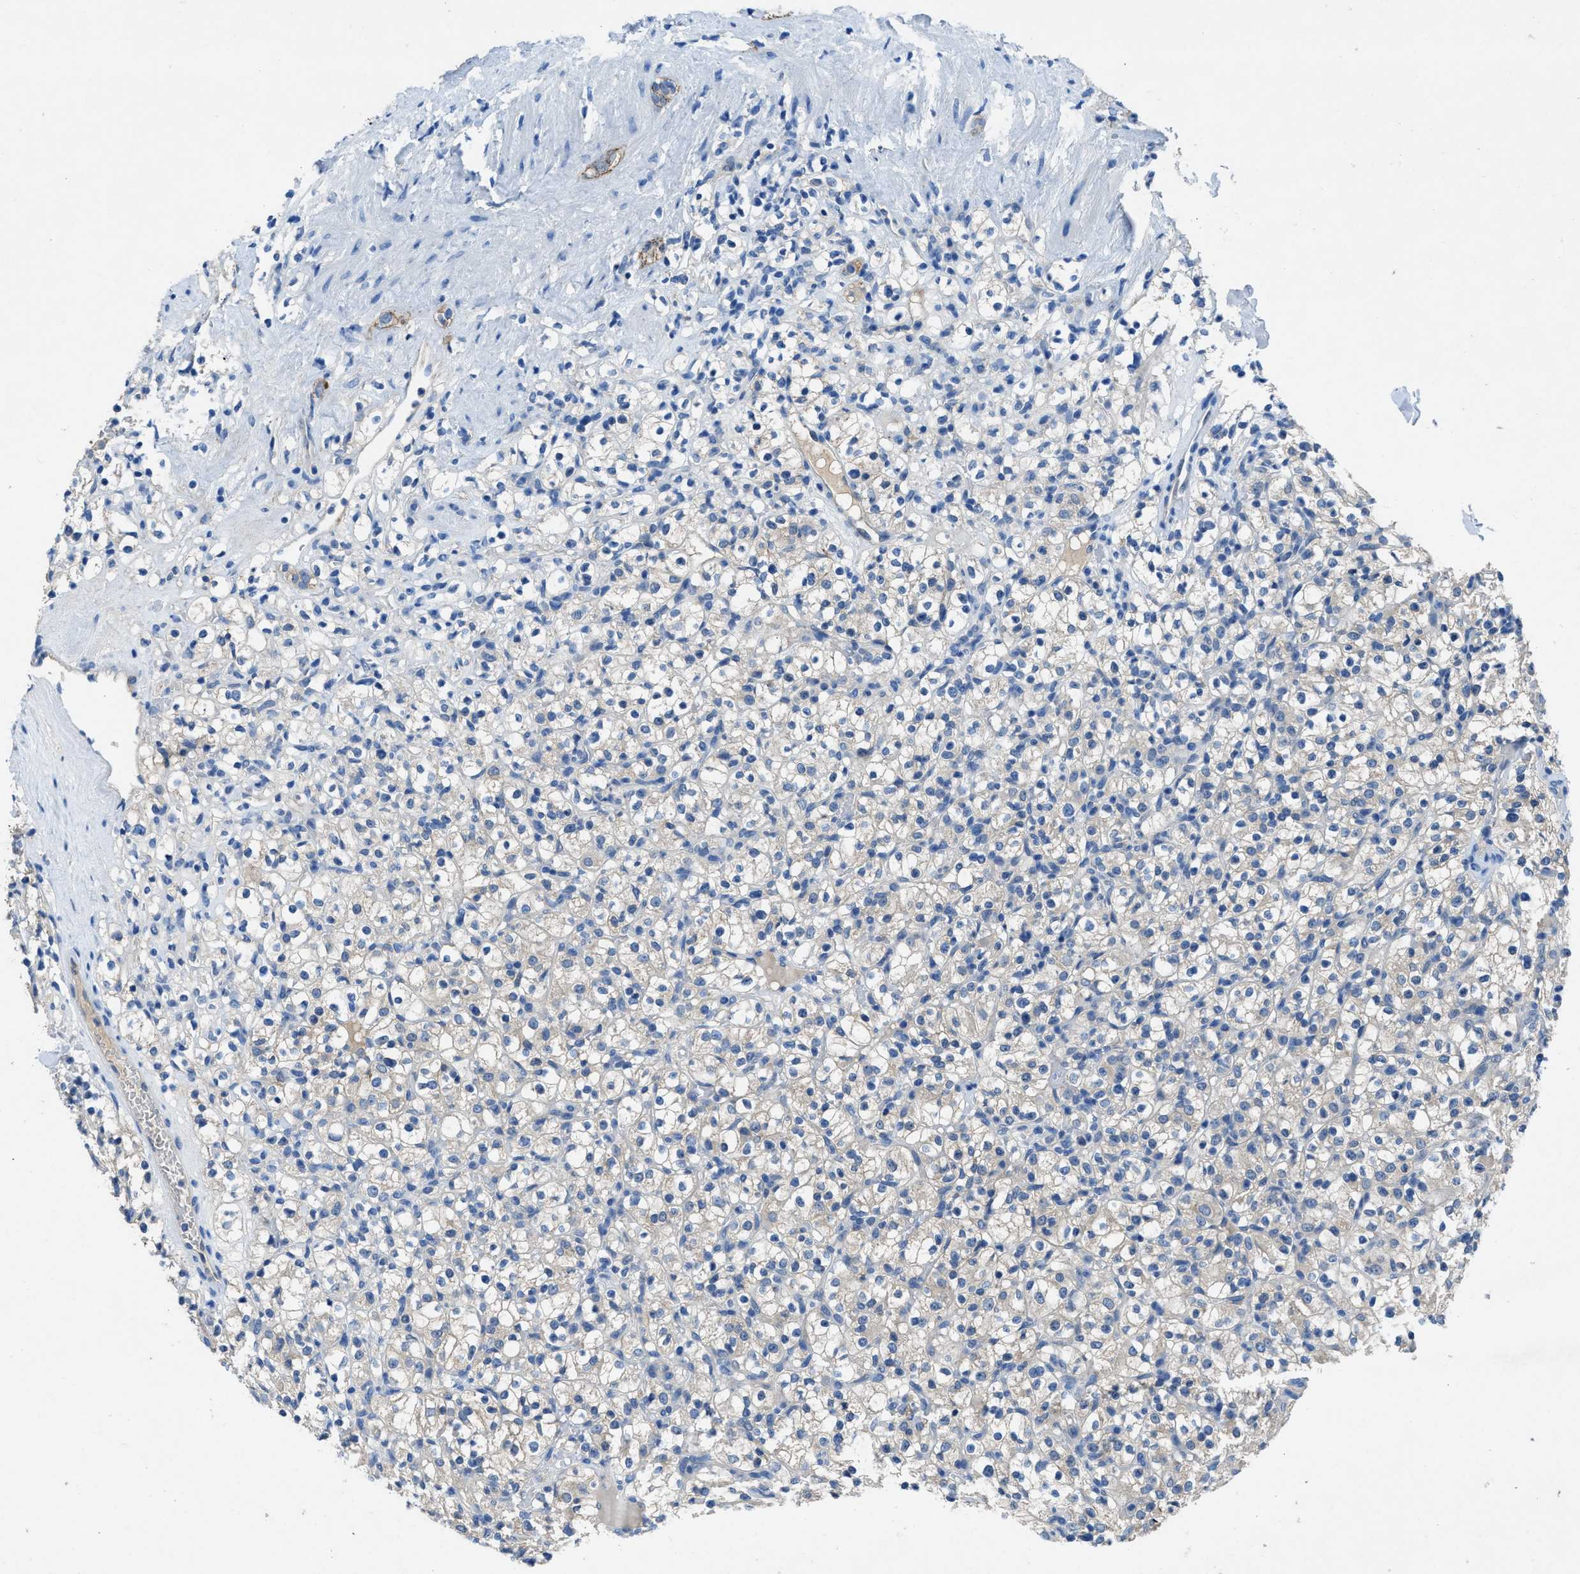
{"staining": {"intensity": "negative", "quantity": "none", "location": "none"}, "tissue": "renal cancer", "cell_type": "Tumor cells", "image_type": "cancer", "snomed": [{"axis": "morphology", "description": "Normal tissue, NOS"}, {"axis": "morphology", "description": "Adenocarcinoma, NOS"}, {"axis": "topography", "description": "Kidney"}], "caption": "IHC image of neoplastic tissue: human adenocarcinoma (renal) stained with DAB (3,3'-diaminobenzidine) shows no significant protein expression in tumor cells.", "gene": "PTGFRN", "patient": {"sex": "female", "age": 72}}